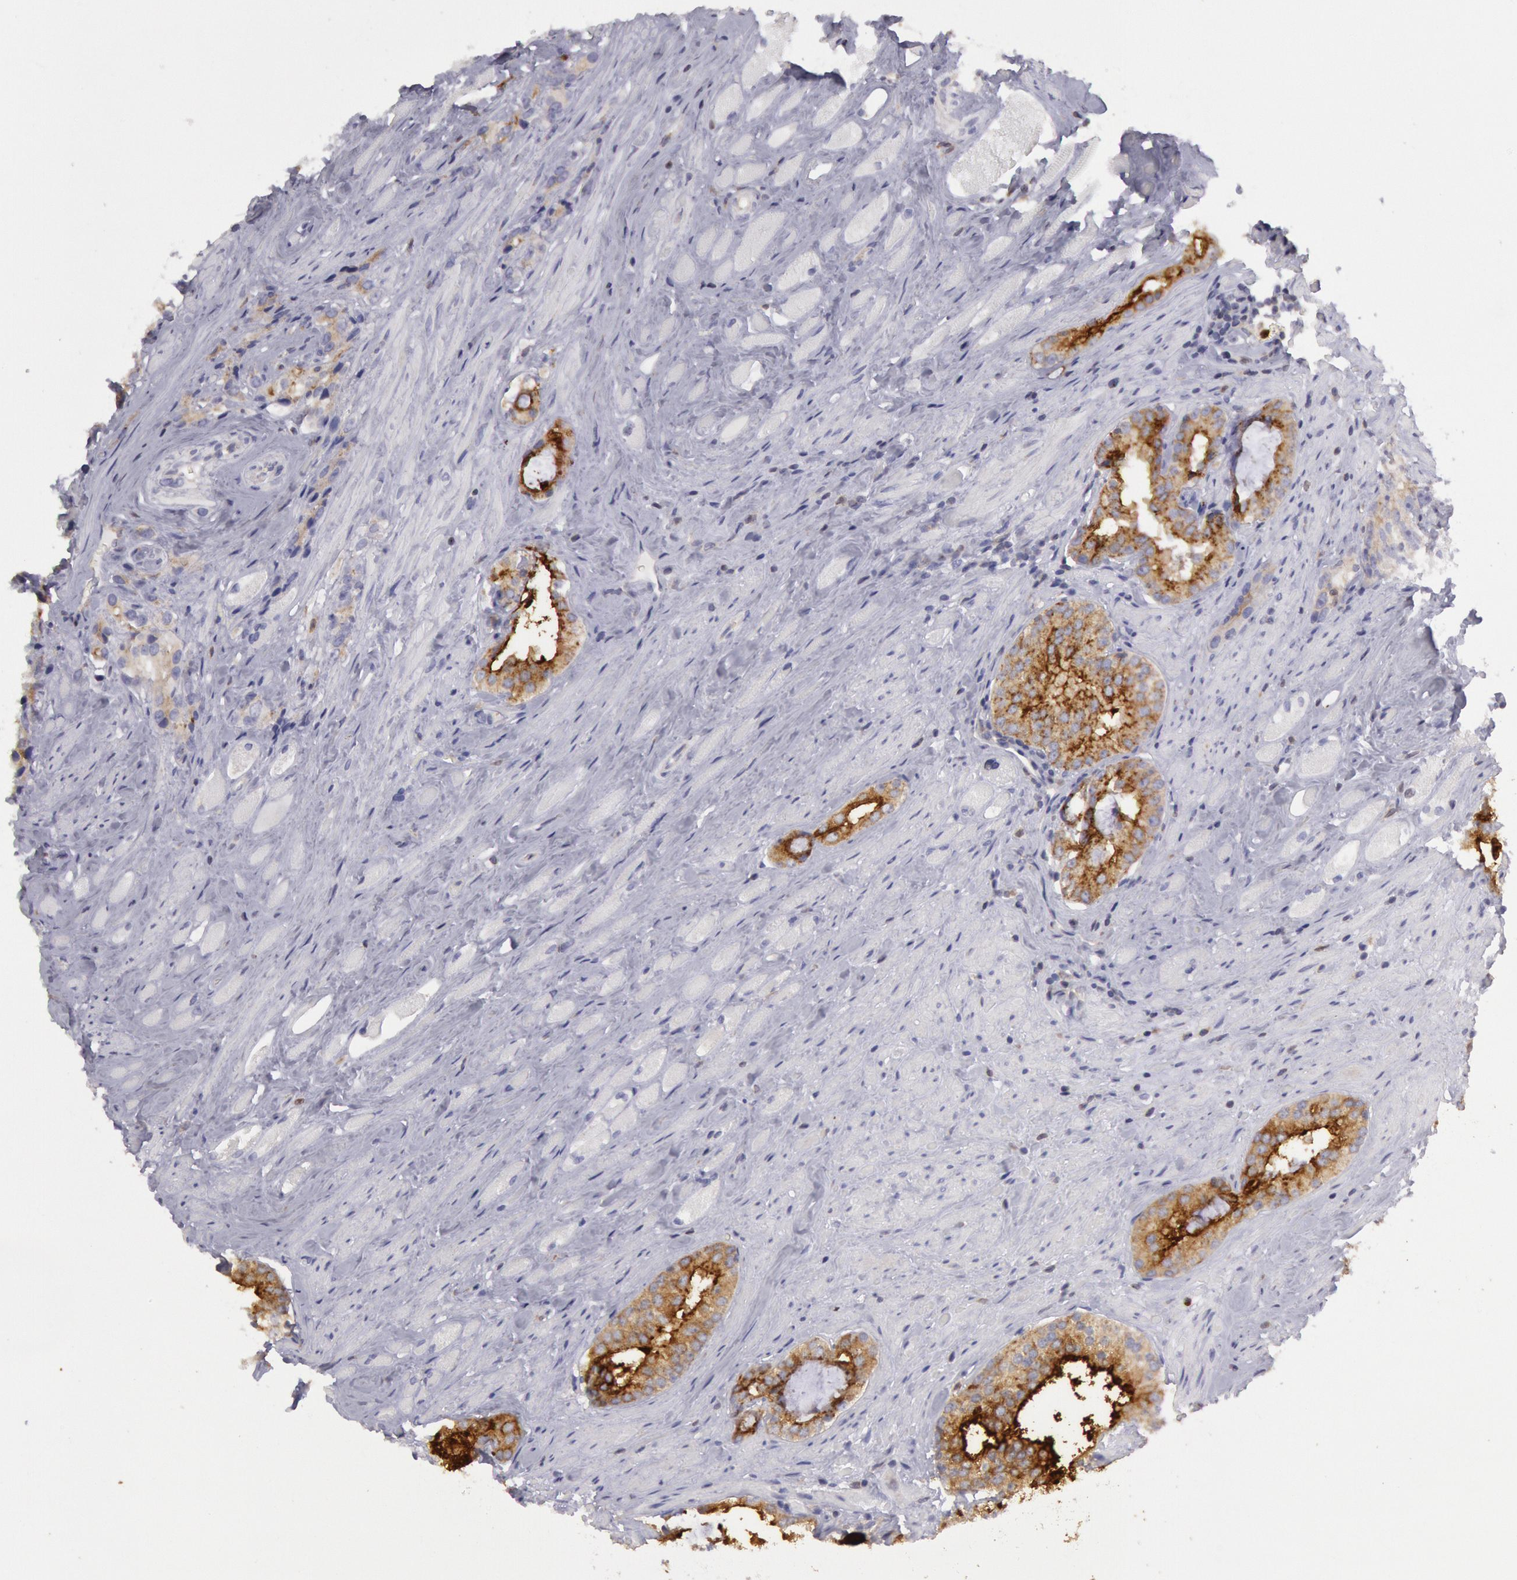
{"staining": {"intensity": "weak", "quantity": "25%-75%", "location": "cytoplasmic/membranous"}, "tissue": "prostate cancer", "cell_type": "Tumor cells", "image_type": "cancer", "snomed": [{"axis": "morphology", "description": "Adenocarcinoma, Medium grade"}, {"axis": "topography", "description": "Prostate"}], "caption": "IHC micrograph of neoplastic tissue: human prostate cancer stained using immunohistochemistry (IHC) demonstrates low levels of weak protein expression localized specifically in the cytoplasmic/membranous of tumor cells, appearing as a cytoplasmic/membranous brown color.", "gene": "RAB27A", "patient": {"sex": "male", "age": 73}}